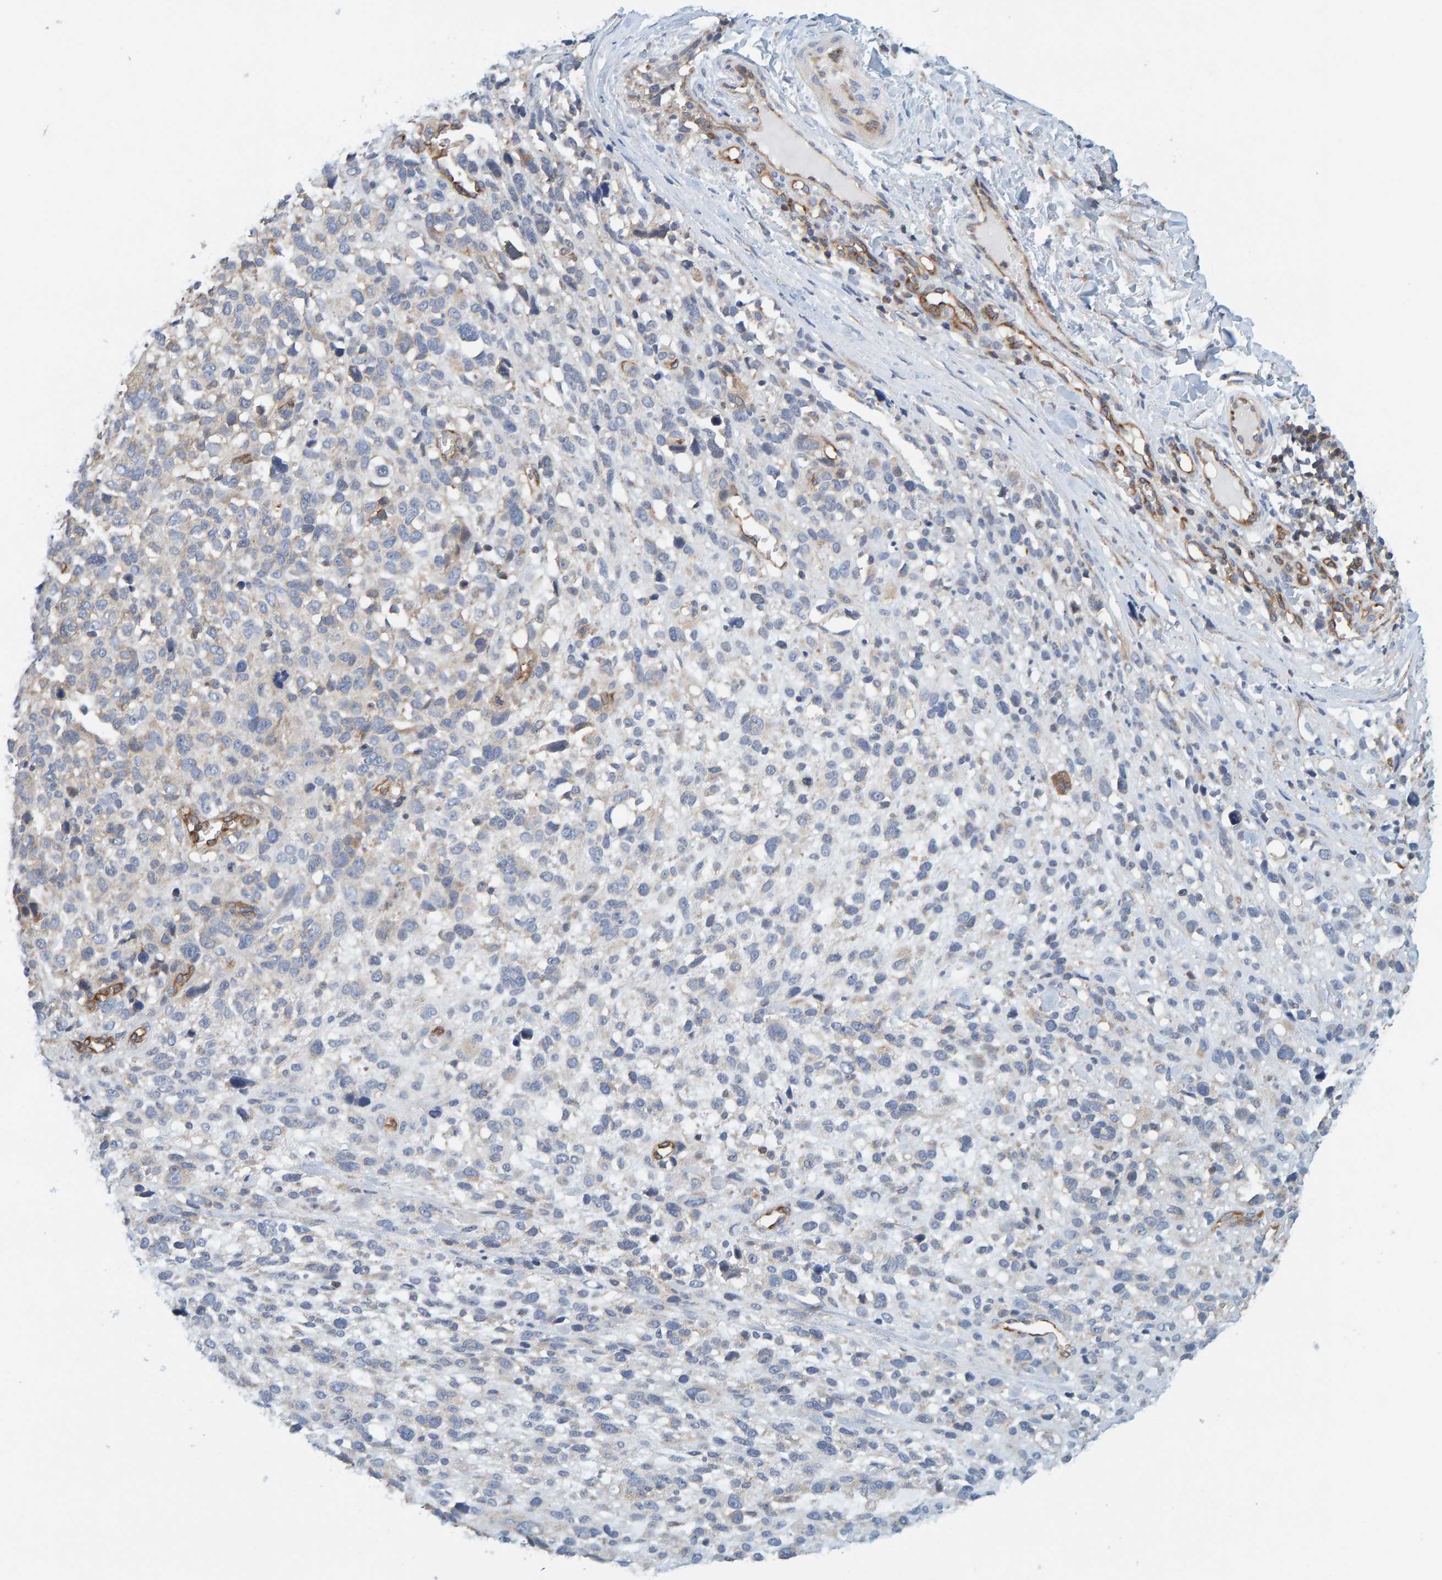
{"staining": {"intensity": "negative", "quantity": "none", "location": "none"}, "tissue": "melanoma", "cell_type": "Tumor cells", "image_type": "cancer", "snomed": [{"axis": "morphology", "description": "Malignant melanoma, NOS"}, {"axis": "topography", "description": "Skin"}], "caption": "Micrograph shows no significant protein positivity in tumor cells of malignant melanoma. Nuclei are stained in blue.", "gene": "PRKD2", "patient": {"sex": "female", "age": 55}}